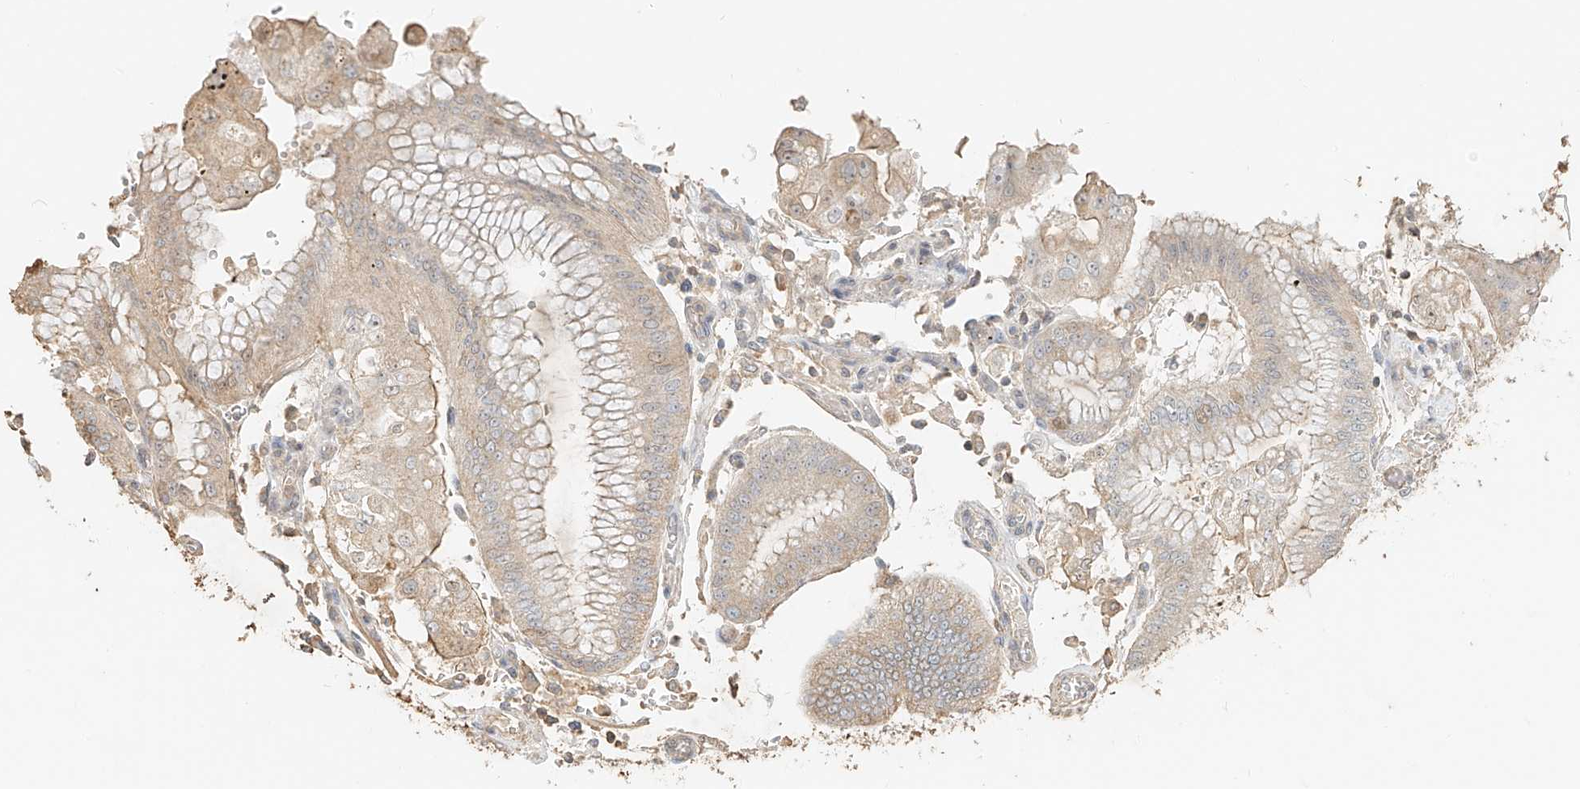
{"staining": {"intensity": "weak", "quantity": "<25%", "location": "cytoplasmic/membranous"}, "tissue": "stomach cancer", "cell_type": "Tumor cells", "image_type": "cancer", "snomed": [{"axis": "morphology", "description": "Adenocarcinoma, NOS"}, {"axis": "topography", "description": "Stomach"}], "caption": "Stomach cancer (adenocarcinoma) stained for a protein using immunohistochemistry (IHC) displays no positivity tumor cells.", "gene": "NPHS1", "patient": {"sex": "male", "age": 76}}